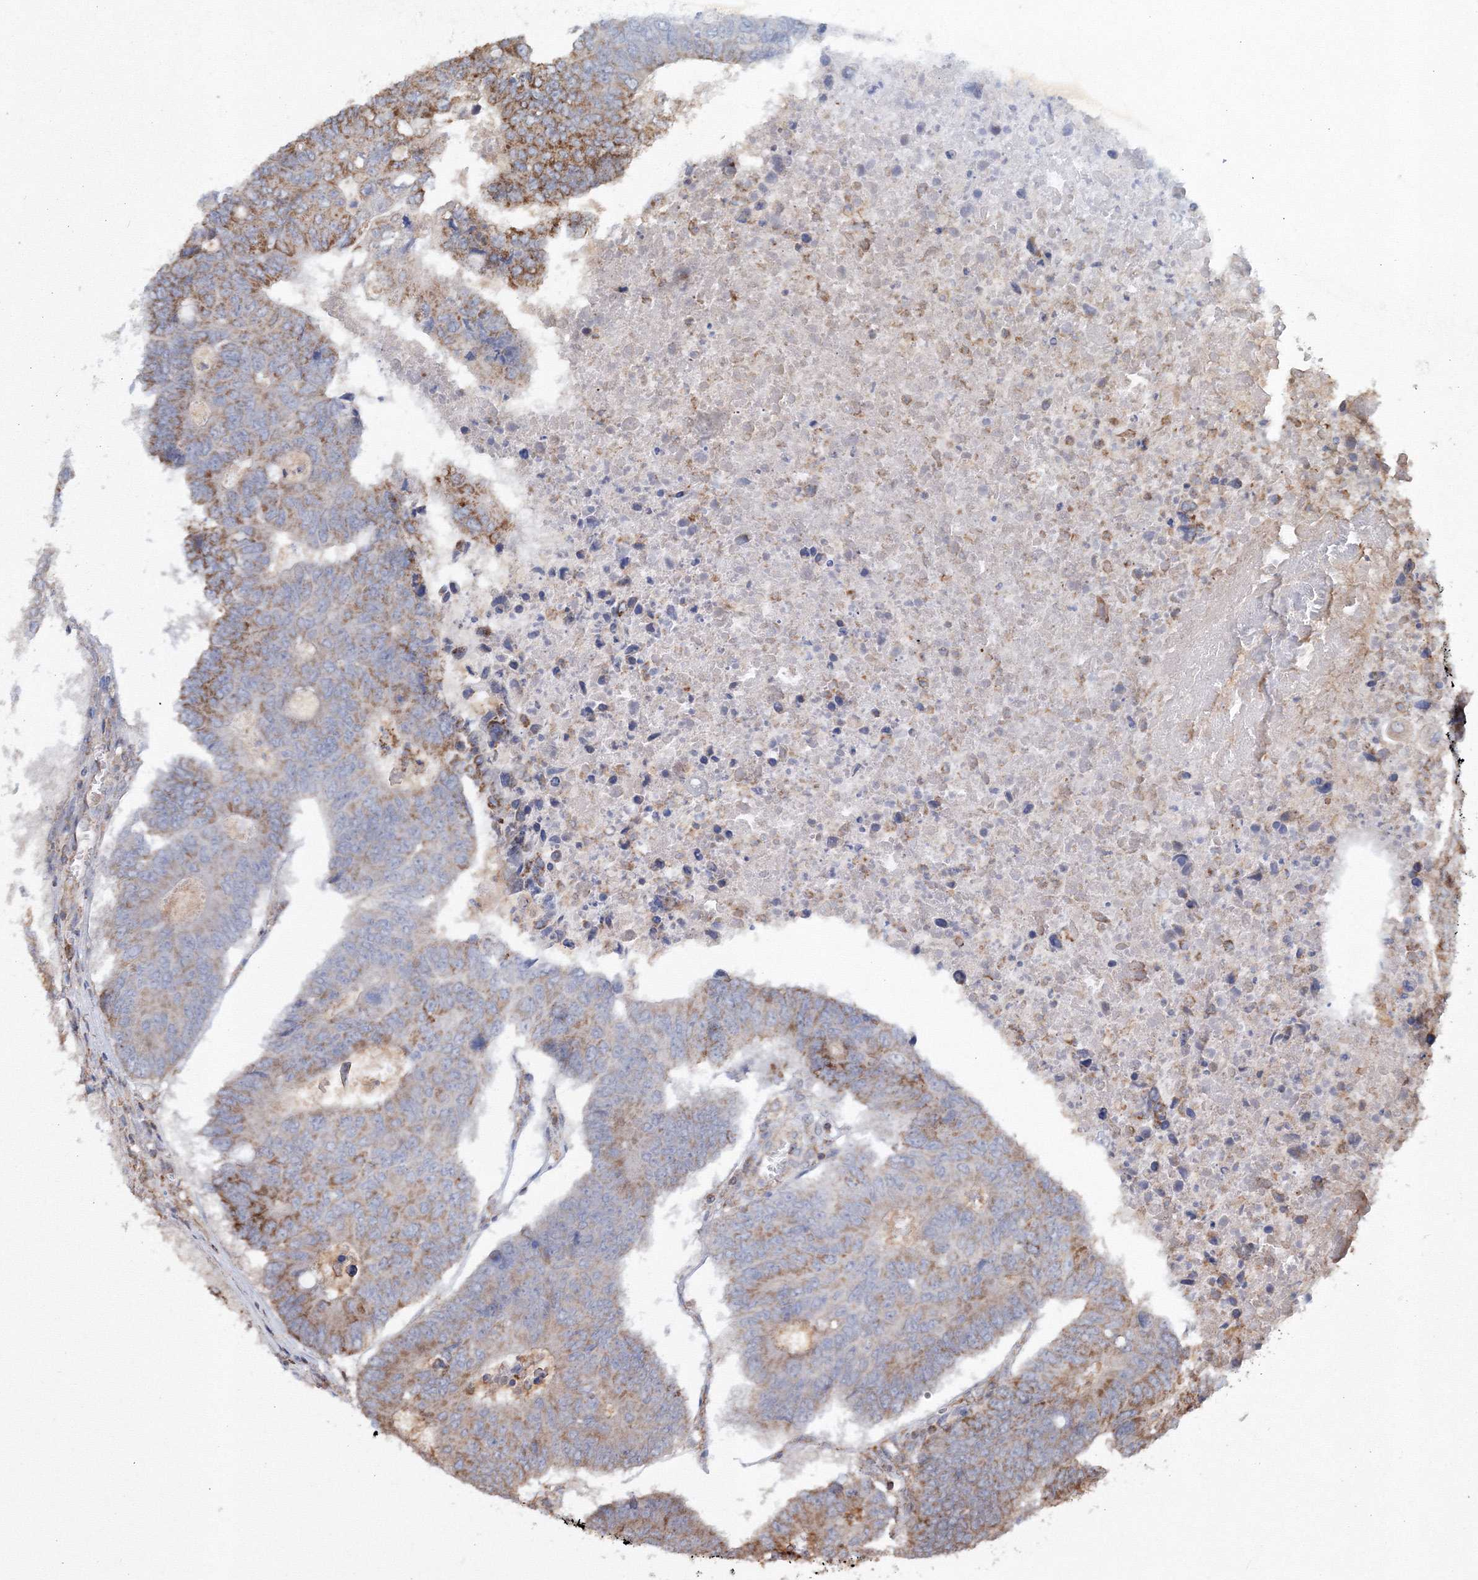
{"staining": {"intensity": "moderate", "quantity": "25%-75%", "location": "cytoplasmic/membranous"}, "tissue": "colorectal cancer", "cell_type": "Tumor cells", "image_type": "cancer", "snomed": [{"axis": "morphology", "description": "Adenocarcinoma, NOS"}, {"axis": "topography", "description": "Colon"}], "caption": "There is medium levels of moderate cytoplasmic/membranous positivity in tumor cells of colorectal adenocarcinoma, as demonstrated by immunohistochemical staining (brown color).", "gene": "TMEM139", "patient": {"sex": "male", "age": 87}}